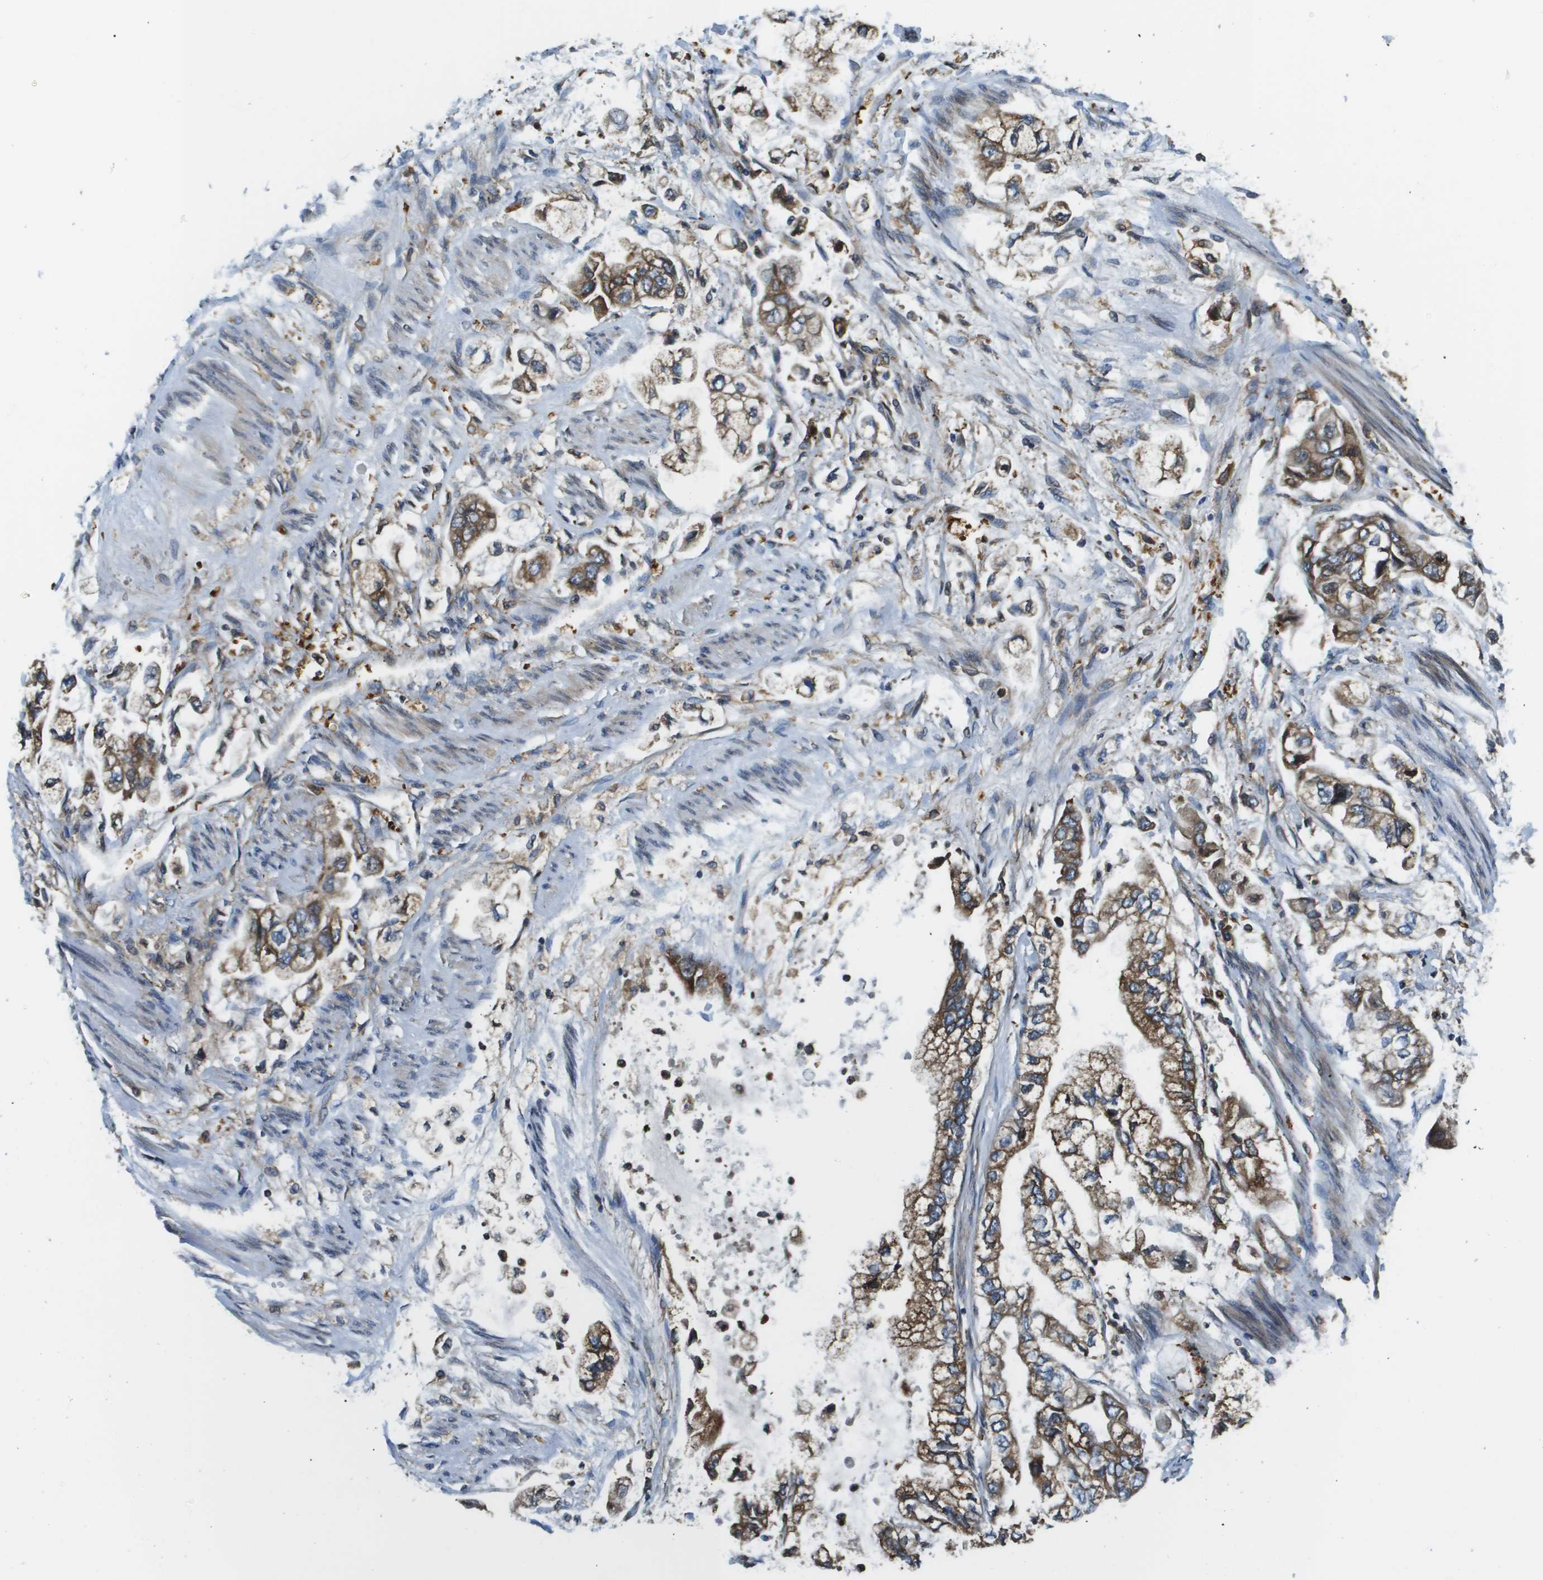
{"staining": {"intensity": "strong", "quantity": "25%-75%", "location": "cytoplasmic/membranous"}, "tissue": "stomach cancer", "cell_type": "Tumor cells", "image_type": "cancer", "snomed": [{"axis": "morphology", "description": "Normal tissue, NOS"}, {"axis": "morphology", "description": "Adenocarcinoma, NOS"}, {"axis": "topography", "description": "Stomach"}], "caption": "Protein expression analysis of stomach adenocarcinoma displays strong cytoplasmic/membranous positivity in approximately 25%-75% of tumor cells.", "gene": "CNPY3", "patient": {"sex": "male", "age": 62}}